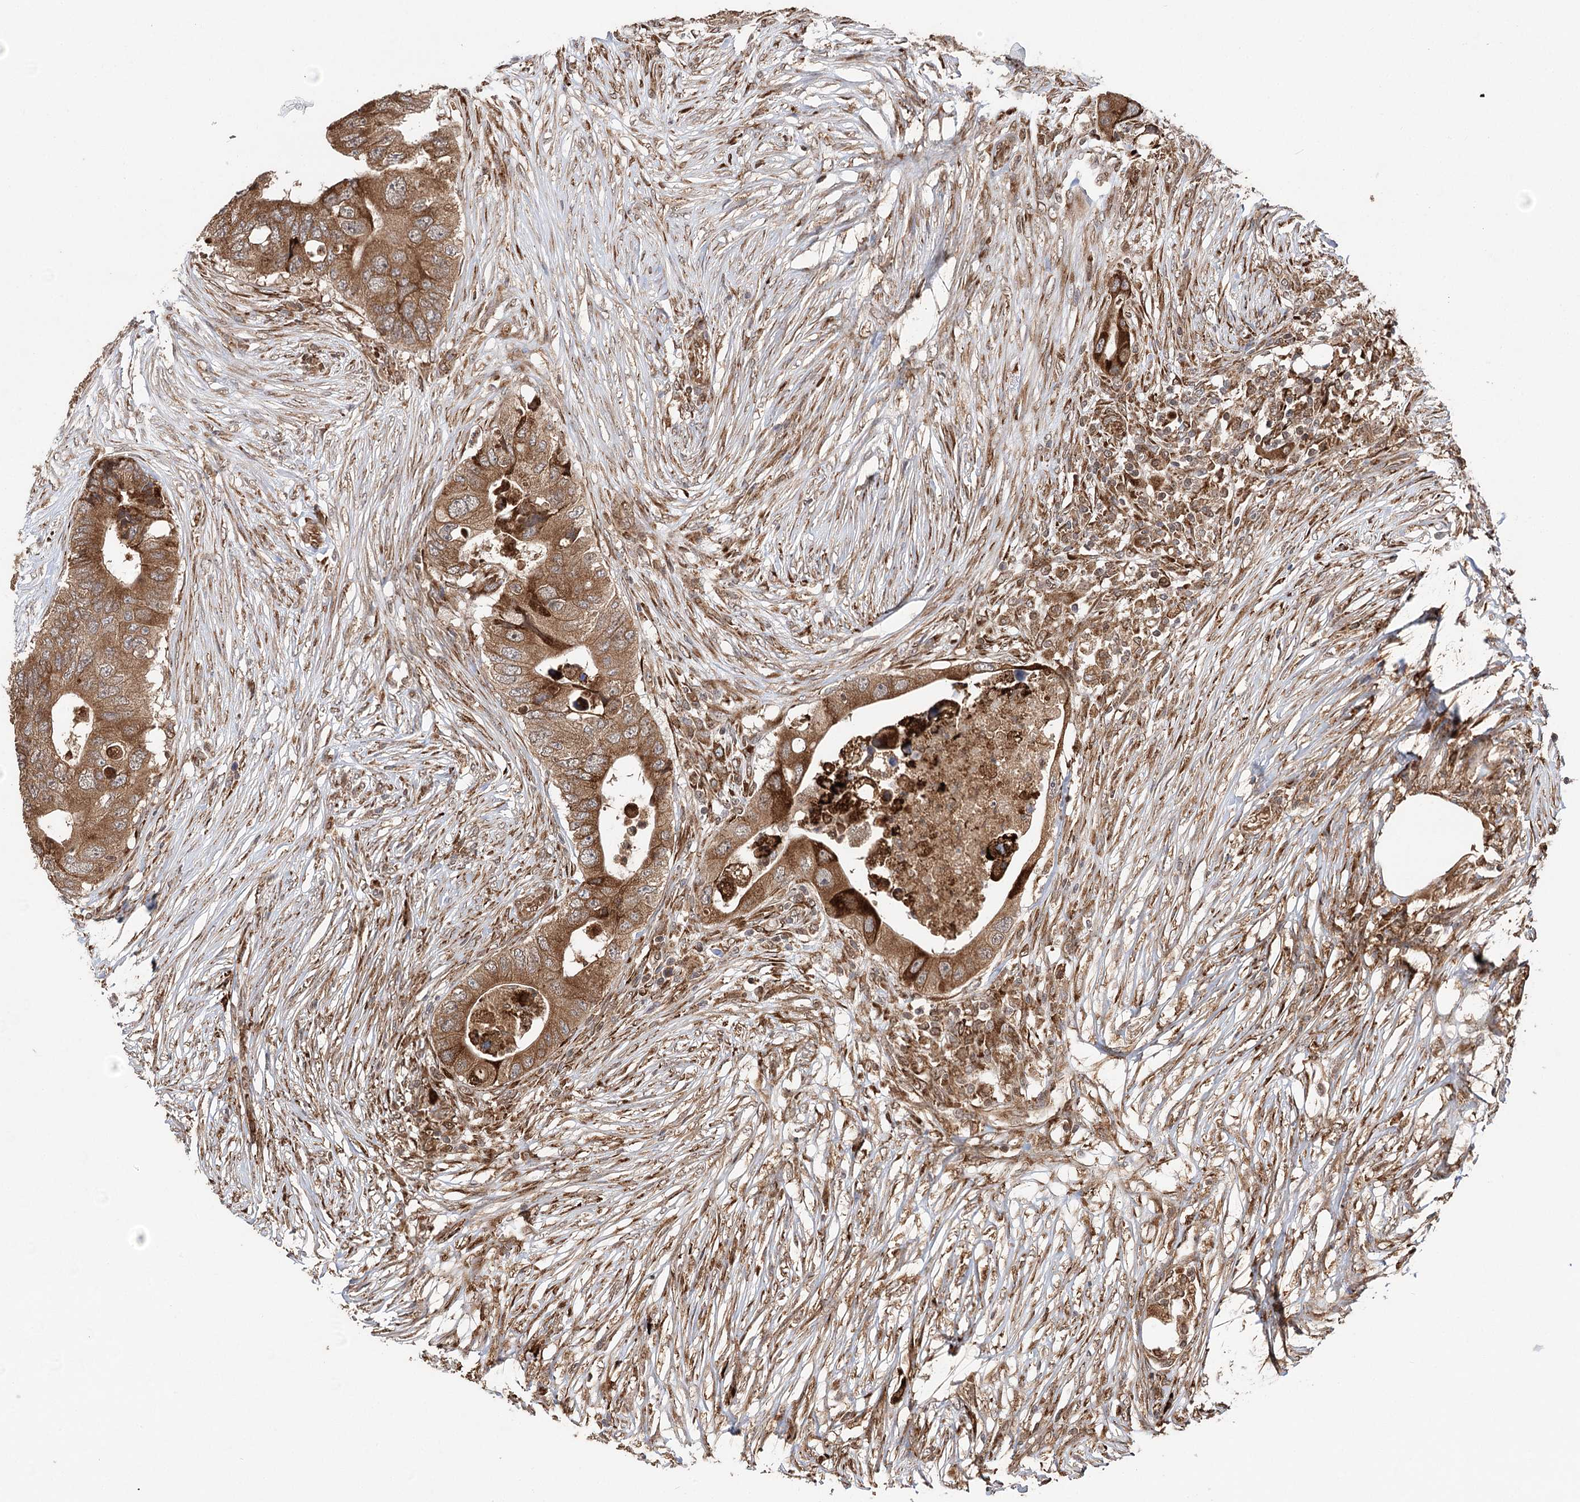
{"staining": {"intensity": "strong", "quantity": ">75%", "location": "cytoplasmic/membranous"}, "tissue": "colorectal cancer", "cell_type": "Tumor cells", "image_type": "cancer", "snomed": [{"axis": "morphology", "description": "Adenocarcinoma, NOS"}, {"axis": "topography", "description": "Colon"}], "caption": "Immunohistochemistry (IHC) of human colorectal cancer (adenocarcinoma) reveals high levels of strong cytoplasmic/membranous staining in about >75% of tumor cells.", "gene": "DNAJB14", "patient": {"sex": "male", "age": 71}}